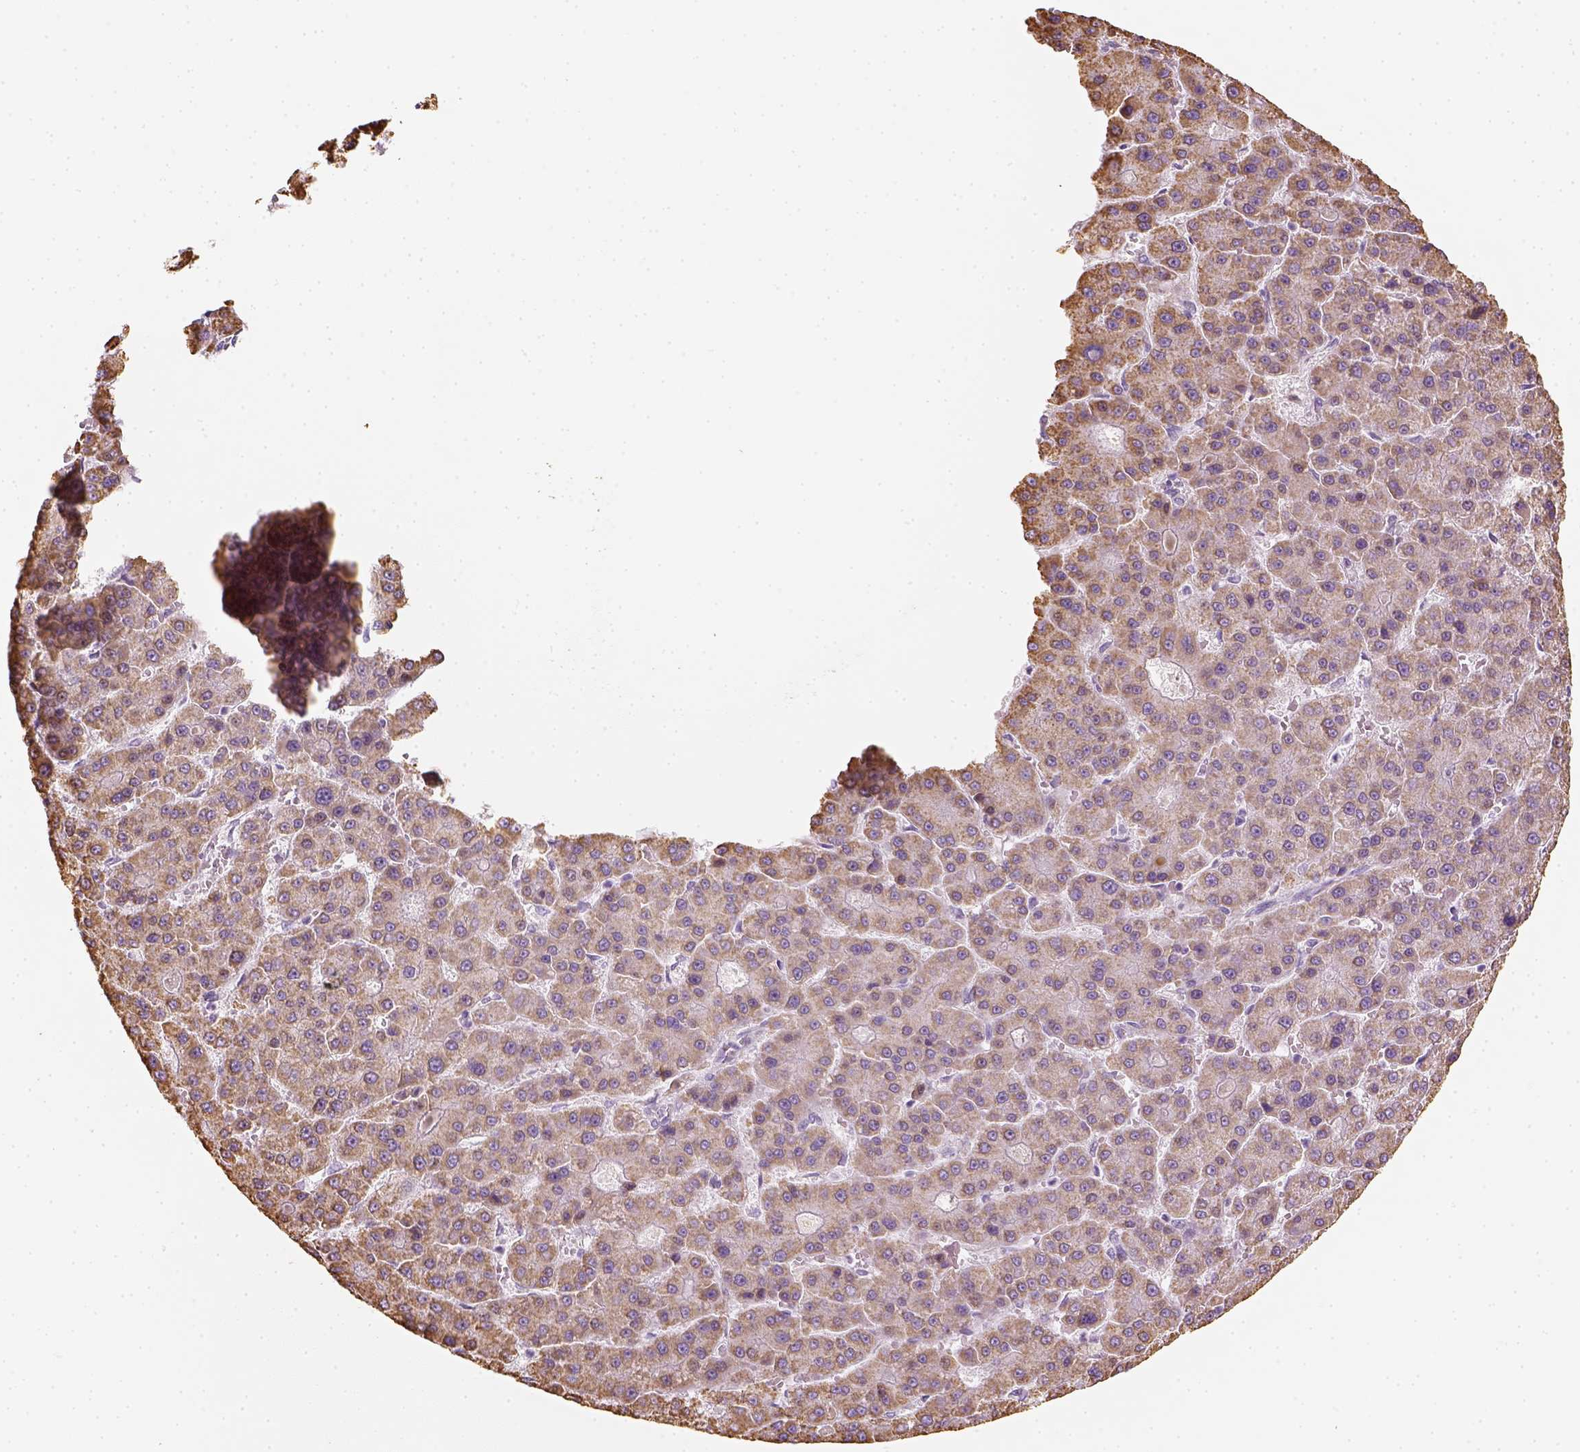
{"staining": {"intensity": "moderate", "quantity": ">75%", "location": "cytoplasmic/membranous"}, "tissue": "liver cancer", "cell_type": "Tumor cells", "image_type": "cancer", "snomed": [{"axis": "morphology", "description": "Carcinoma, Hepatocellular, NOS"}, {"axis": "topography", "description": "Liver"}], "caption": "Brown immunohistochemical staining in human liver cancer (hepatocellular carcinoma) exhibits moderate cytoplasmic/membranous staining in about >75% of tumor cells.", "gene": "LCA5", "patient": {"sex": "male", "age": 70}}